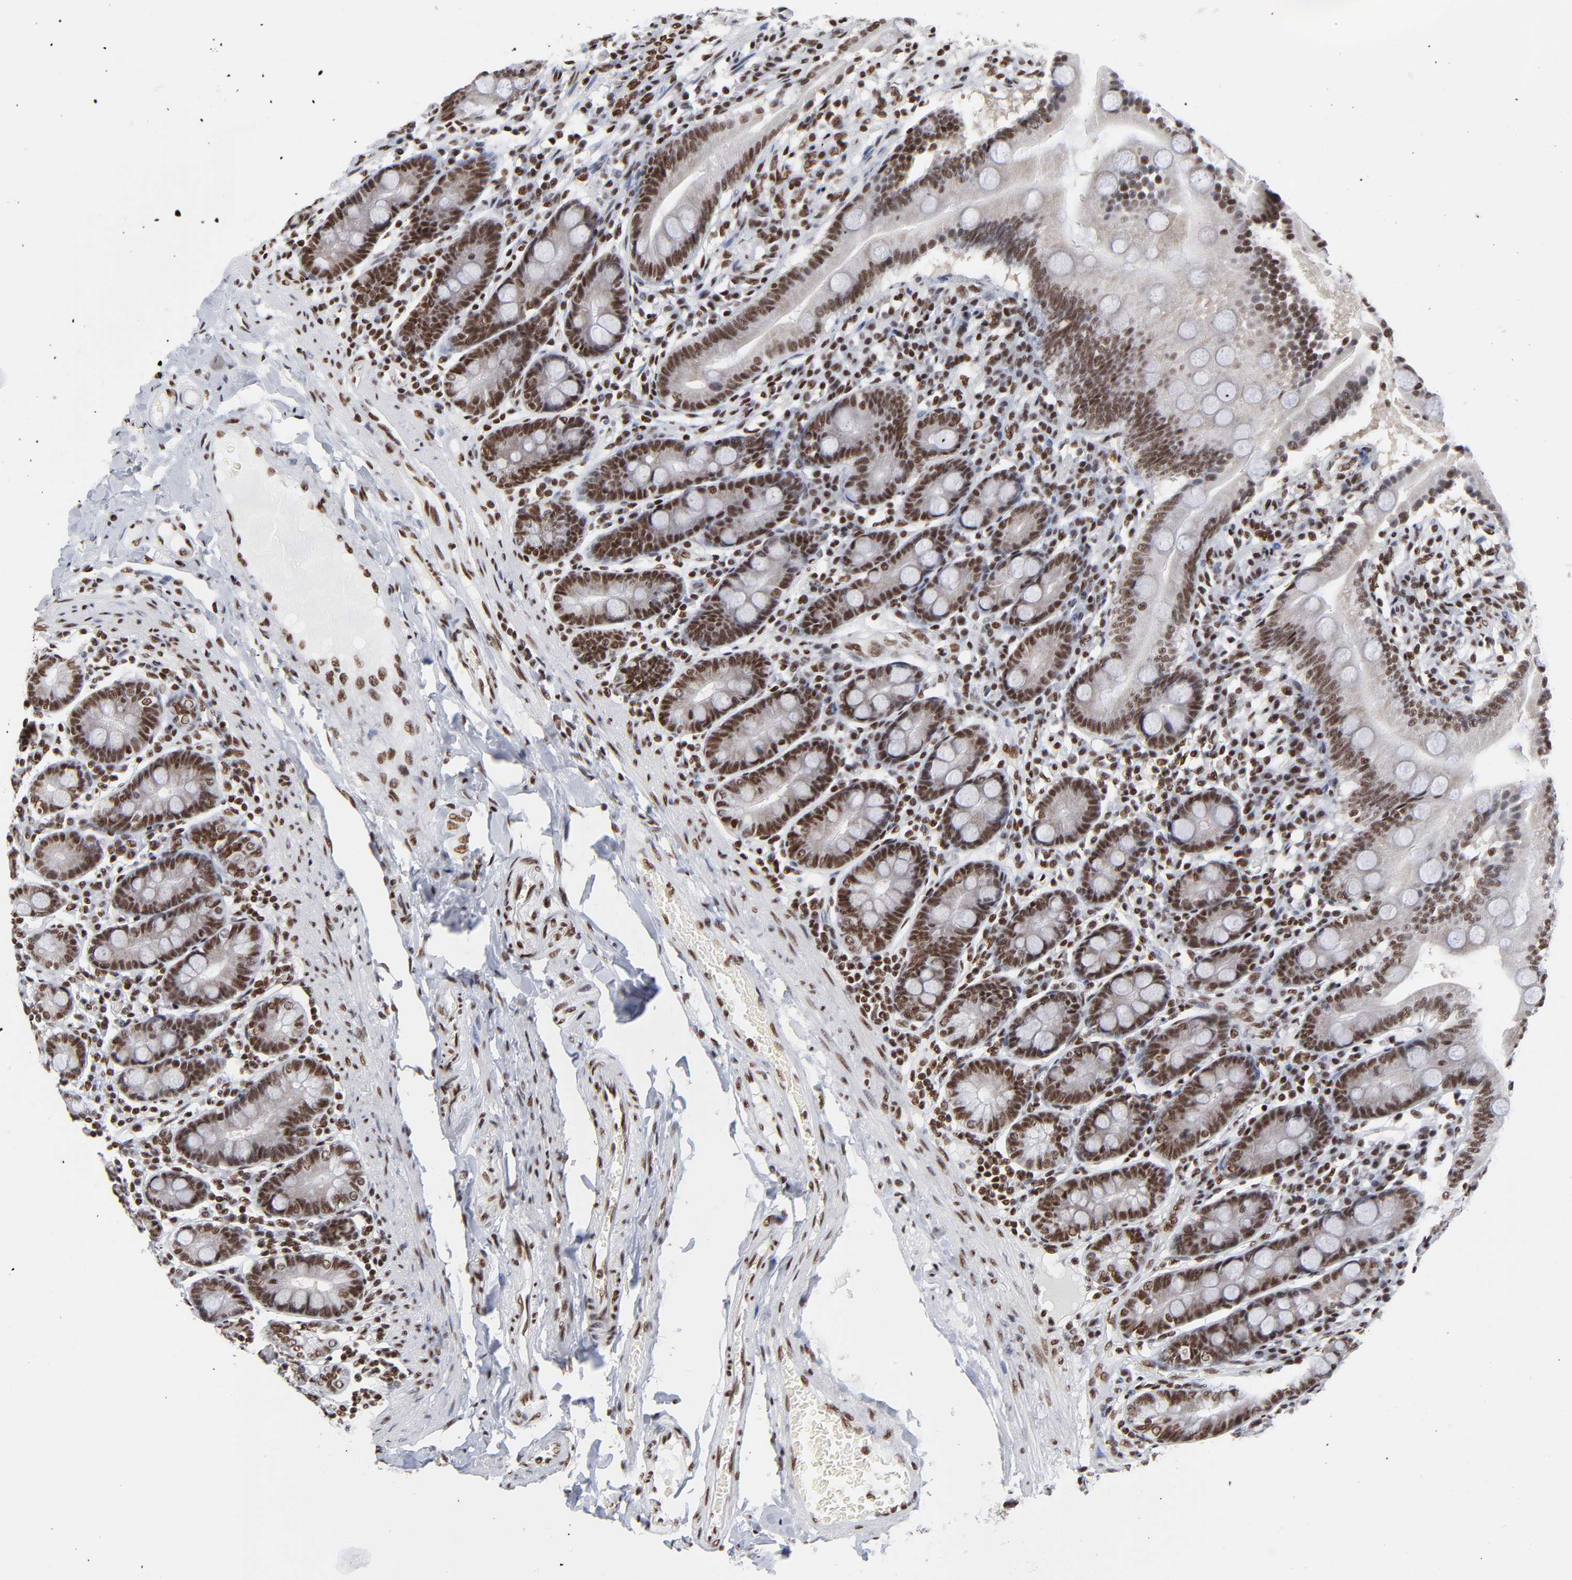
{"staining": {"intensity": "strong", "quantity": ">75%", "location": "nuclear"}, "tissue": "duodenum", "cell_type": "Glandular cells", "image_type": "normal", "snomed": [{"axis": "morphology", "description": "Normal tissue, NOS"}, {"axis": "topography", "description": "Duodenum"}], "caption": "Glandular cells show strong nuclear staining in about >75% of cells in normal duodenum.", "gene": "CREB1", "patient": {"sex": "male", "age": 50}}